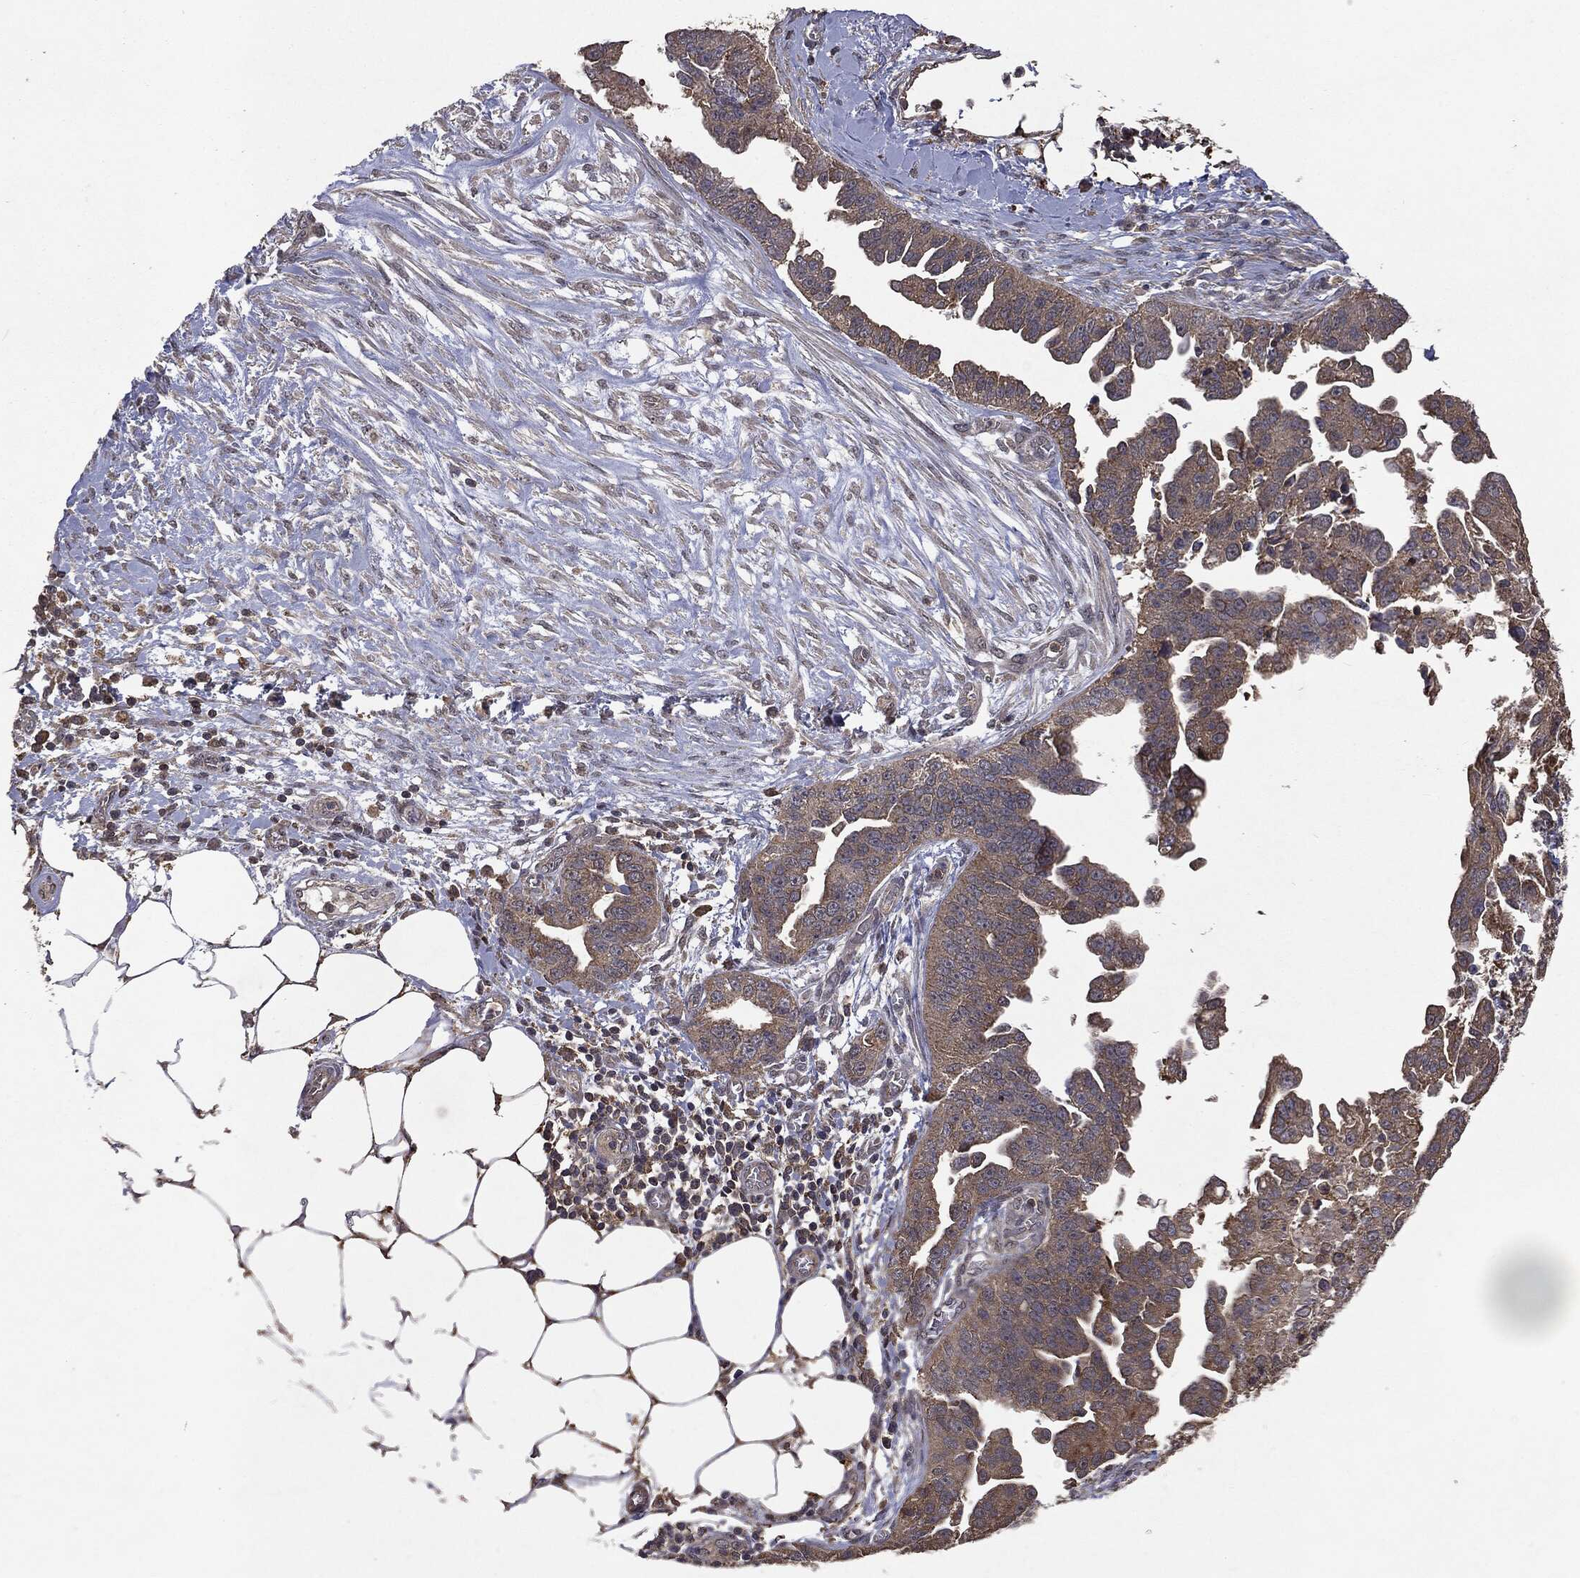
{"staining": {"intensity": "weak", "quantity": ">75%", "location": "cytoplasmic/membranous"}, "tissue": "ovarian cancer", "cell_type": "Tumor cells", "image_type": "cancer", "snomed": [{"axis": "morphology", "description": "Cystadenocarcinoma, serous, NOS"}, {"axis": "topography", "description": "Ovary"}], "caption": "Human ovarian serous cystadenocarcinoma stained with a brown dye exhibits weak cytoplasmic/membranous positive expression in approximately >75% of tumor cells.", "gene": "PTEN", "patient": {"sex": "female", "age": 75}}